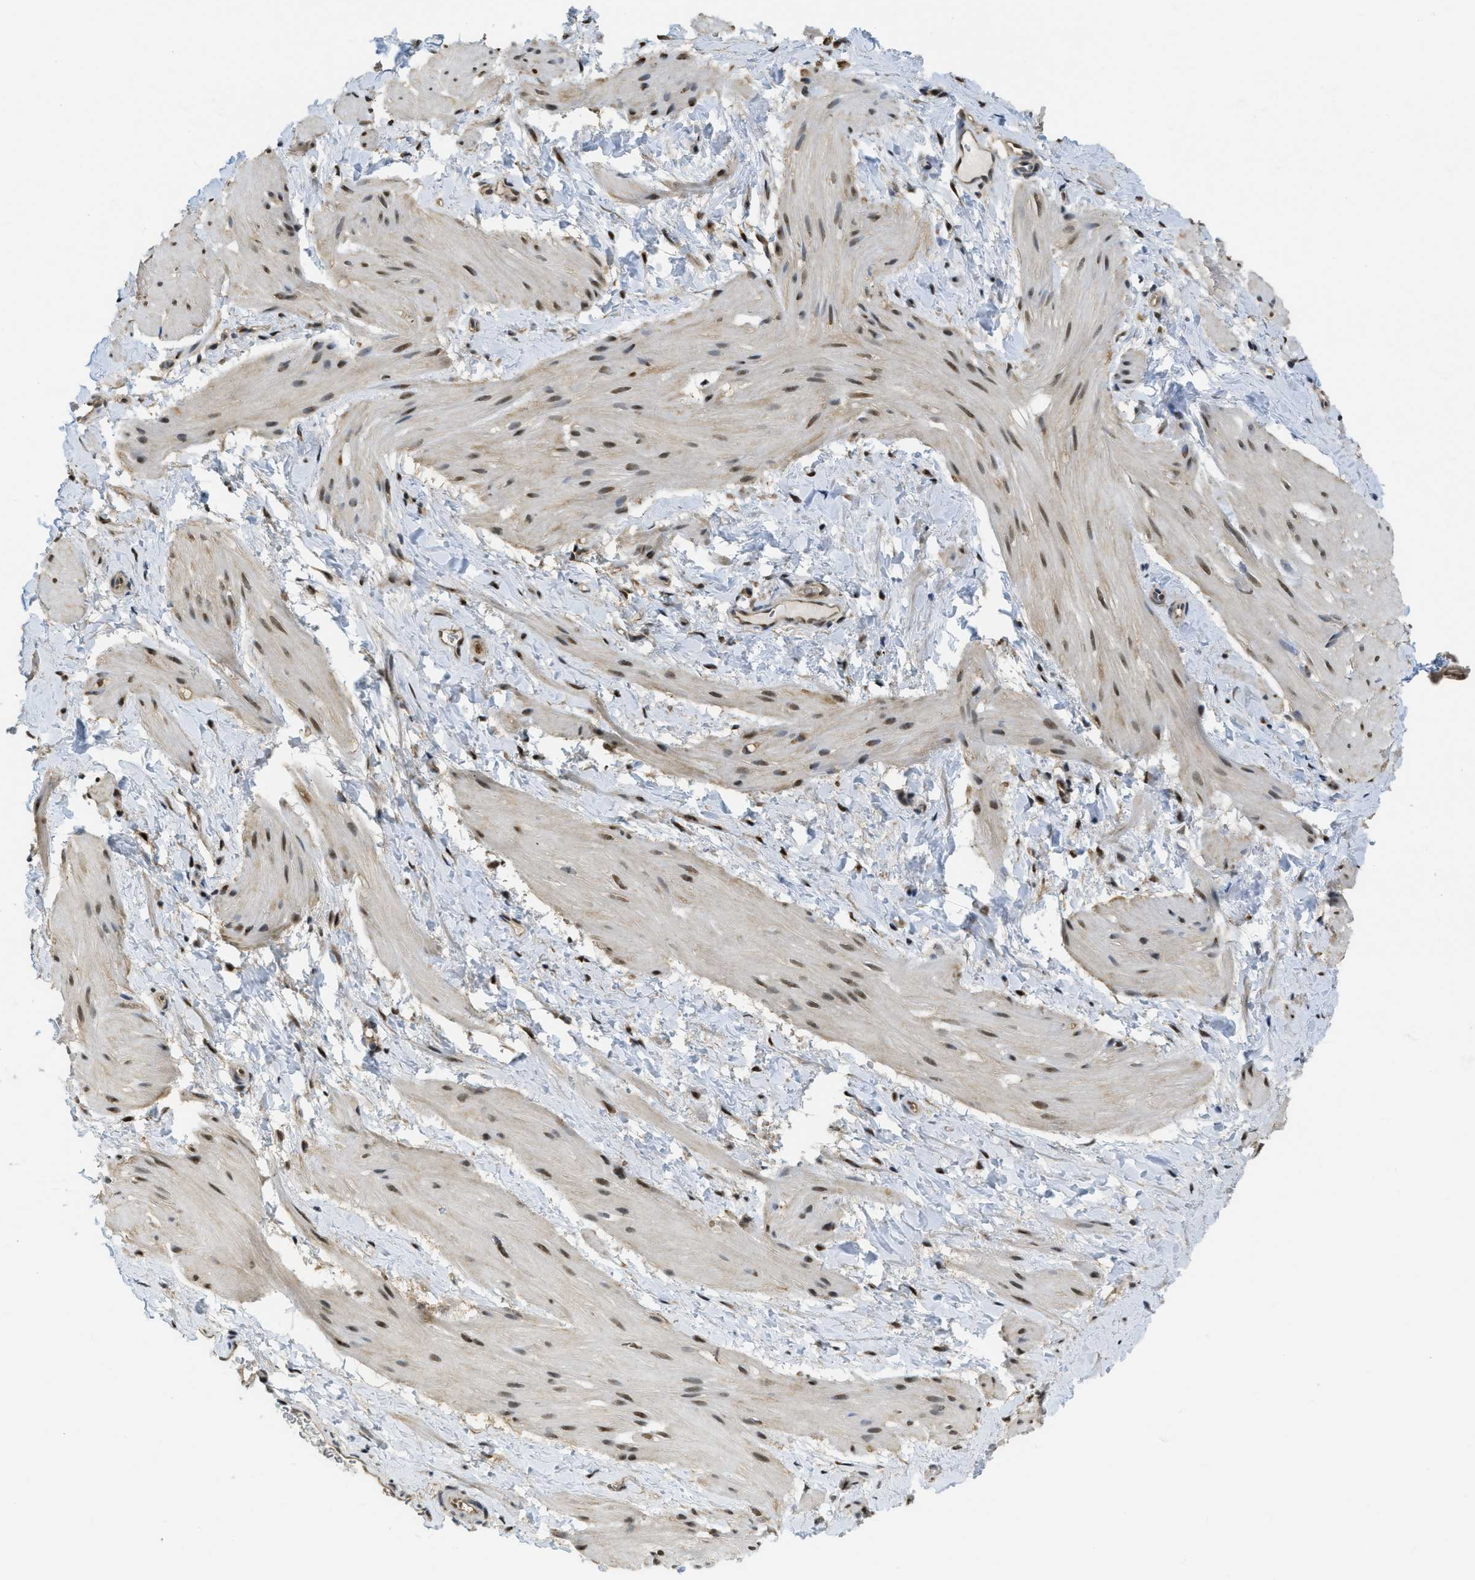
{"staining": {"intensity": "moderate", "quantity": ">75%", "location": "nuclear"}, "tissue": "smooth muscle", "cell_type": "Smooth muscle cells", "image_type": "normal", "snomed": [{"axis": "morphology", "description": "Normal tissue, NOS"}, {"axis": "topography", "description": "Smooth muscle"}], "caption": "Benign smooth muscle displays moderate nuclear staining in about >75% of smooth muscle cells, visualized by immunohistochemistry. (brown staining indicates protein expression, while blue staining denotes nuclei).", "gene": "PSMC5", "patient": {"sex": "male", "age": 16}}